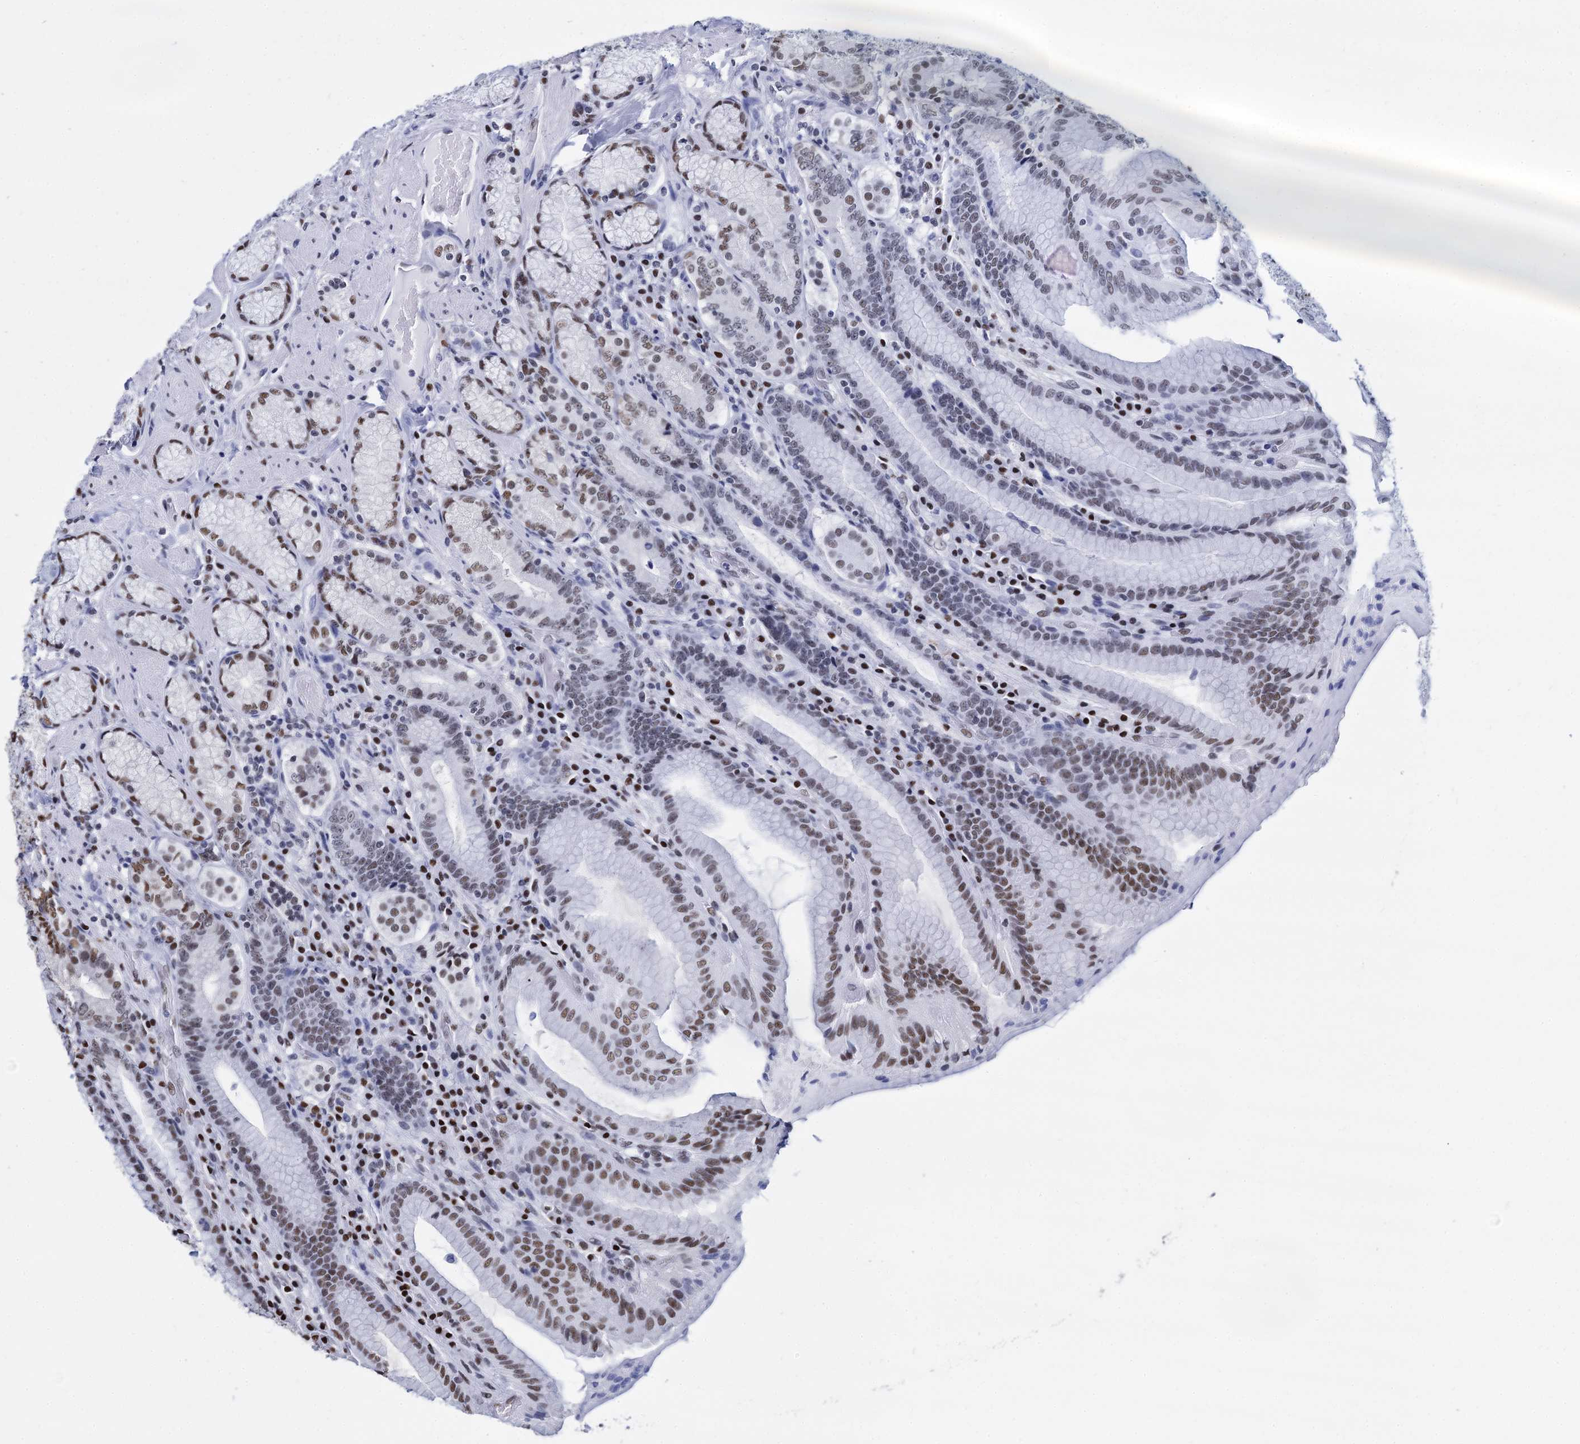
{"staining": {"intensity": "moderate", "quantity": "25%-75%", "location": "nuclear"}, "tissue": "stomach", "cell_type": "Glandular cells", "image_type": "normal", "snomed": [{"axis": "morphology", "description": "Normal tissue, NOS"}, {"axis": "topography", "description": "Stomach, upper"}, {"axis": "topography", "description": "Stomach, lower"}], "caption": "The histopathology image displays immunohistochemical staining of benign stomach. There is moderate nuclear positivity is appreciated in approximately 25%-75% of glandular cells. The protein is shown in brown color, while the nuclei are stained blue.", "gene": "DCPS", "patient": {"sex": "female", "age": 76}}